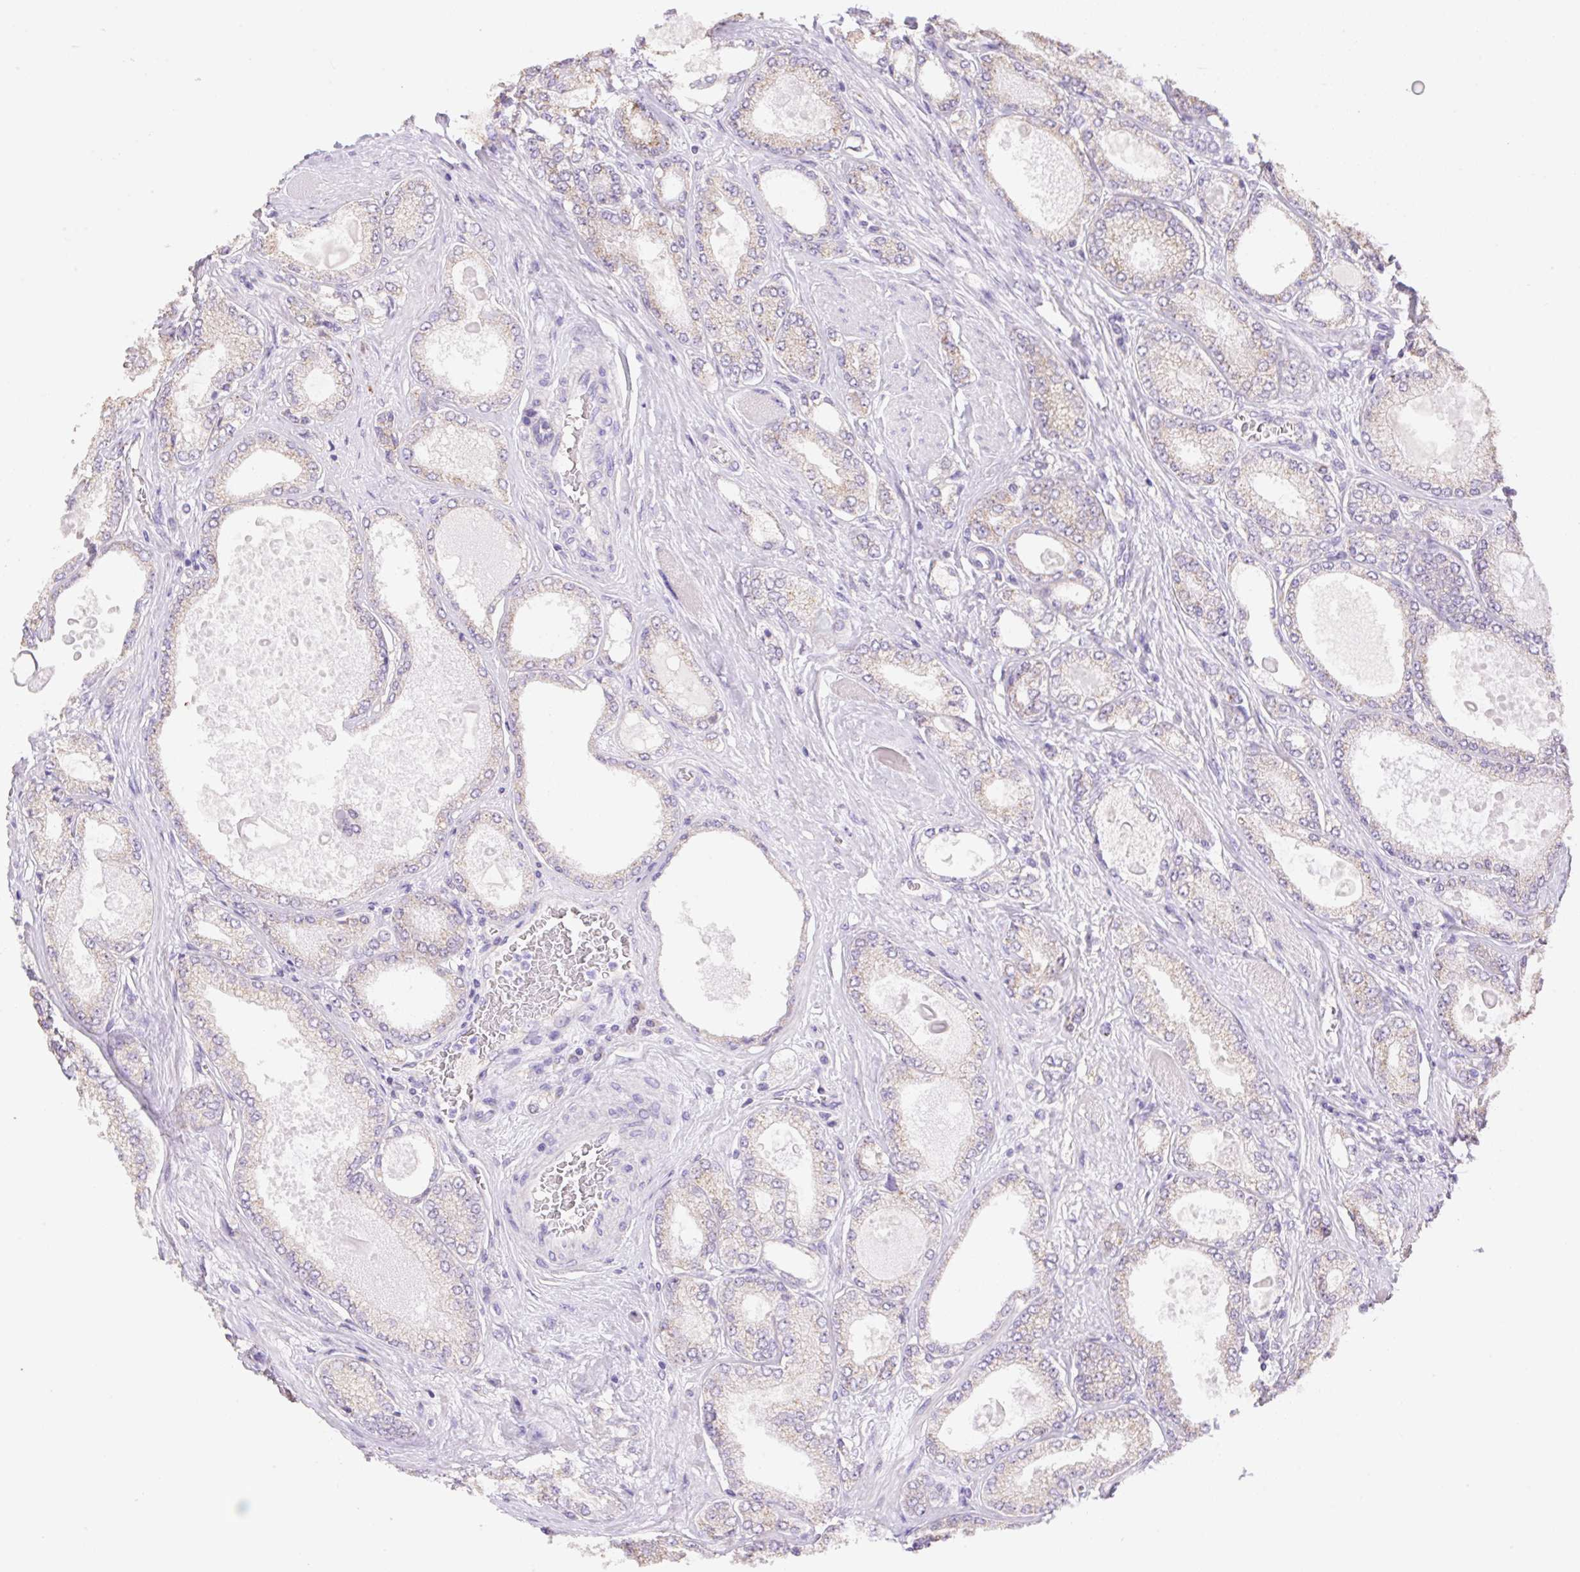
{"staining": {"intensity": "weak", "quantity": "<25%", "location": "cytoplasmic/membranous"}, "tissue": "prostate cancer", "cell_type": "Tumor cells", "image_type": "cancer", "snomed": [{"axis": "morphology", "description": "Adenocarcinoma, High grade"}, {"axis": "topography", "description": "Prostate"}], "caption": "Immunohistochemistry histopathology image of prostate cancer (adenocarcinoma (high-grade)) stained for a protein (brown), which shows no staining in tumor cells.", "gene": "COPZ2", "patient": {"sex": "male", "age": 68}}